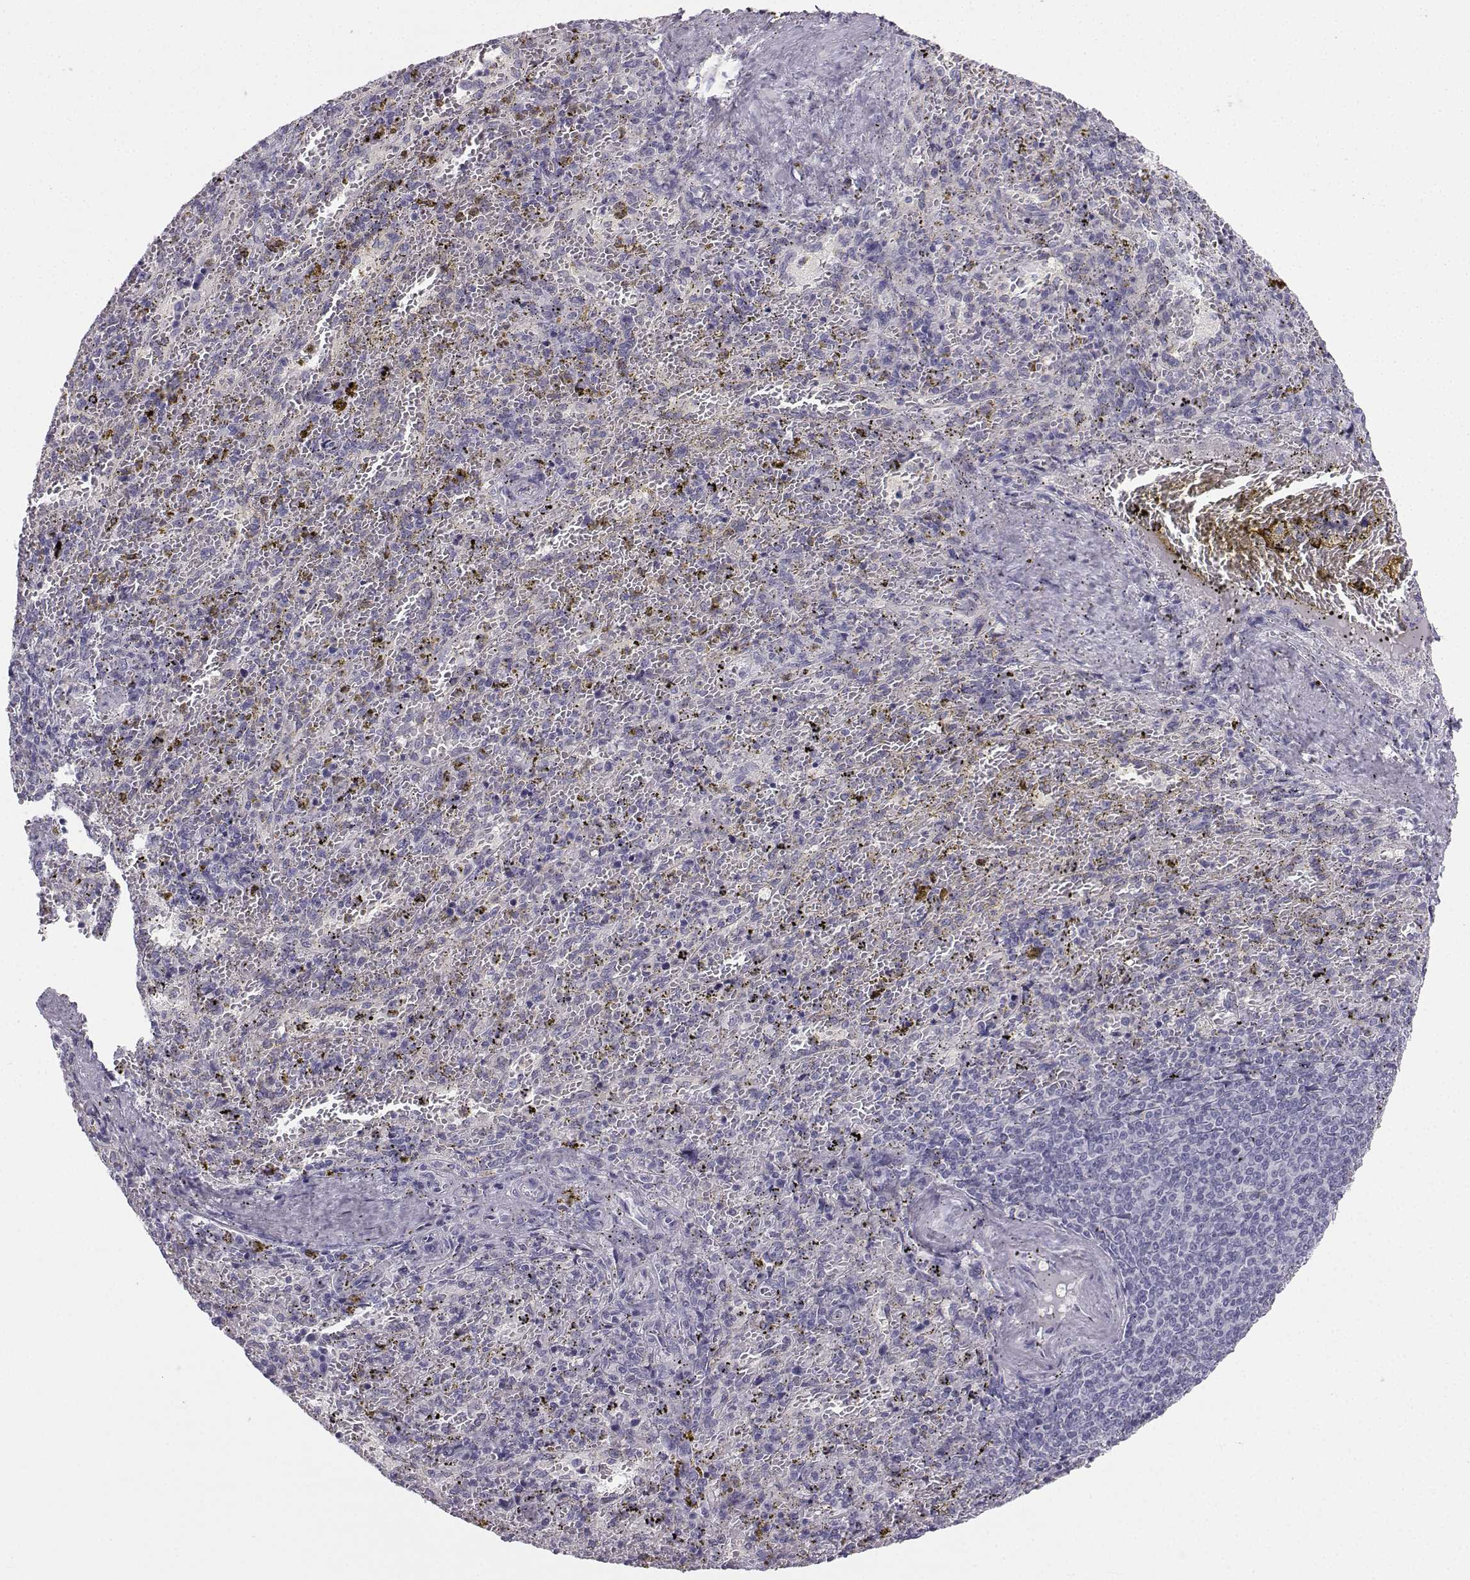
{"staining": {"intensity": "negative", "quantity": "none", "location": "none"}, "tissue": "spleen", "cell_type": "Cells in red pulp", "image_type": "normal", "snomed": [{"axis": "morphology", "description": "Normal tissue, NOS"}, {"axis": "topography", "description": "Spleen"}], "caption": "This is a image of IHC staining of normal spleen, which shows no expression in cells in red pulp.", "gene": "SYCE1", "patient": {"sex": "female", "age": 50}}